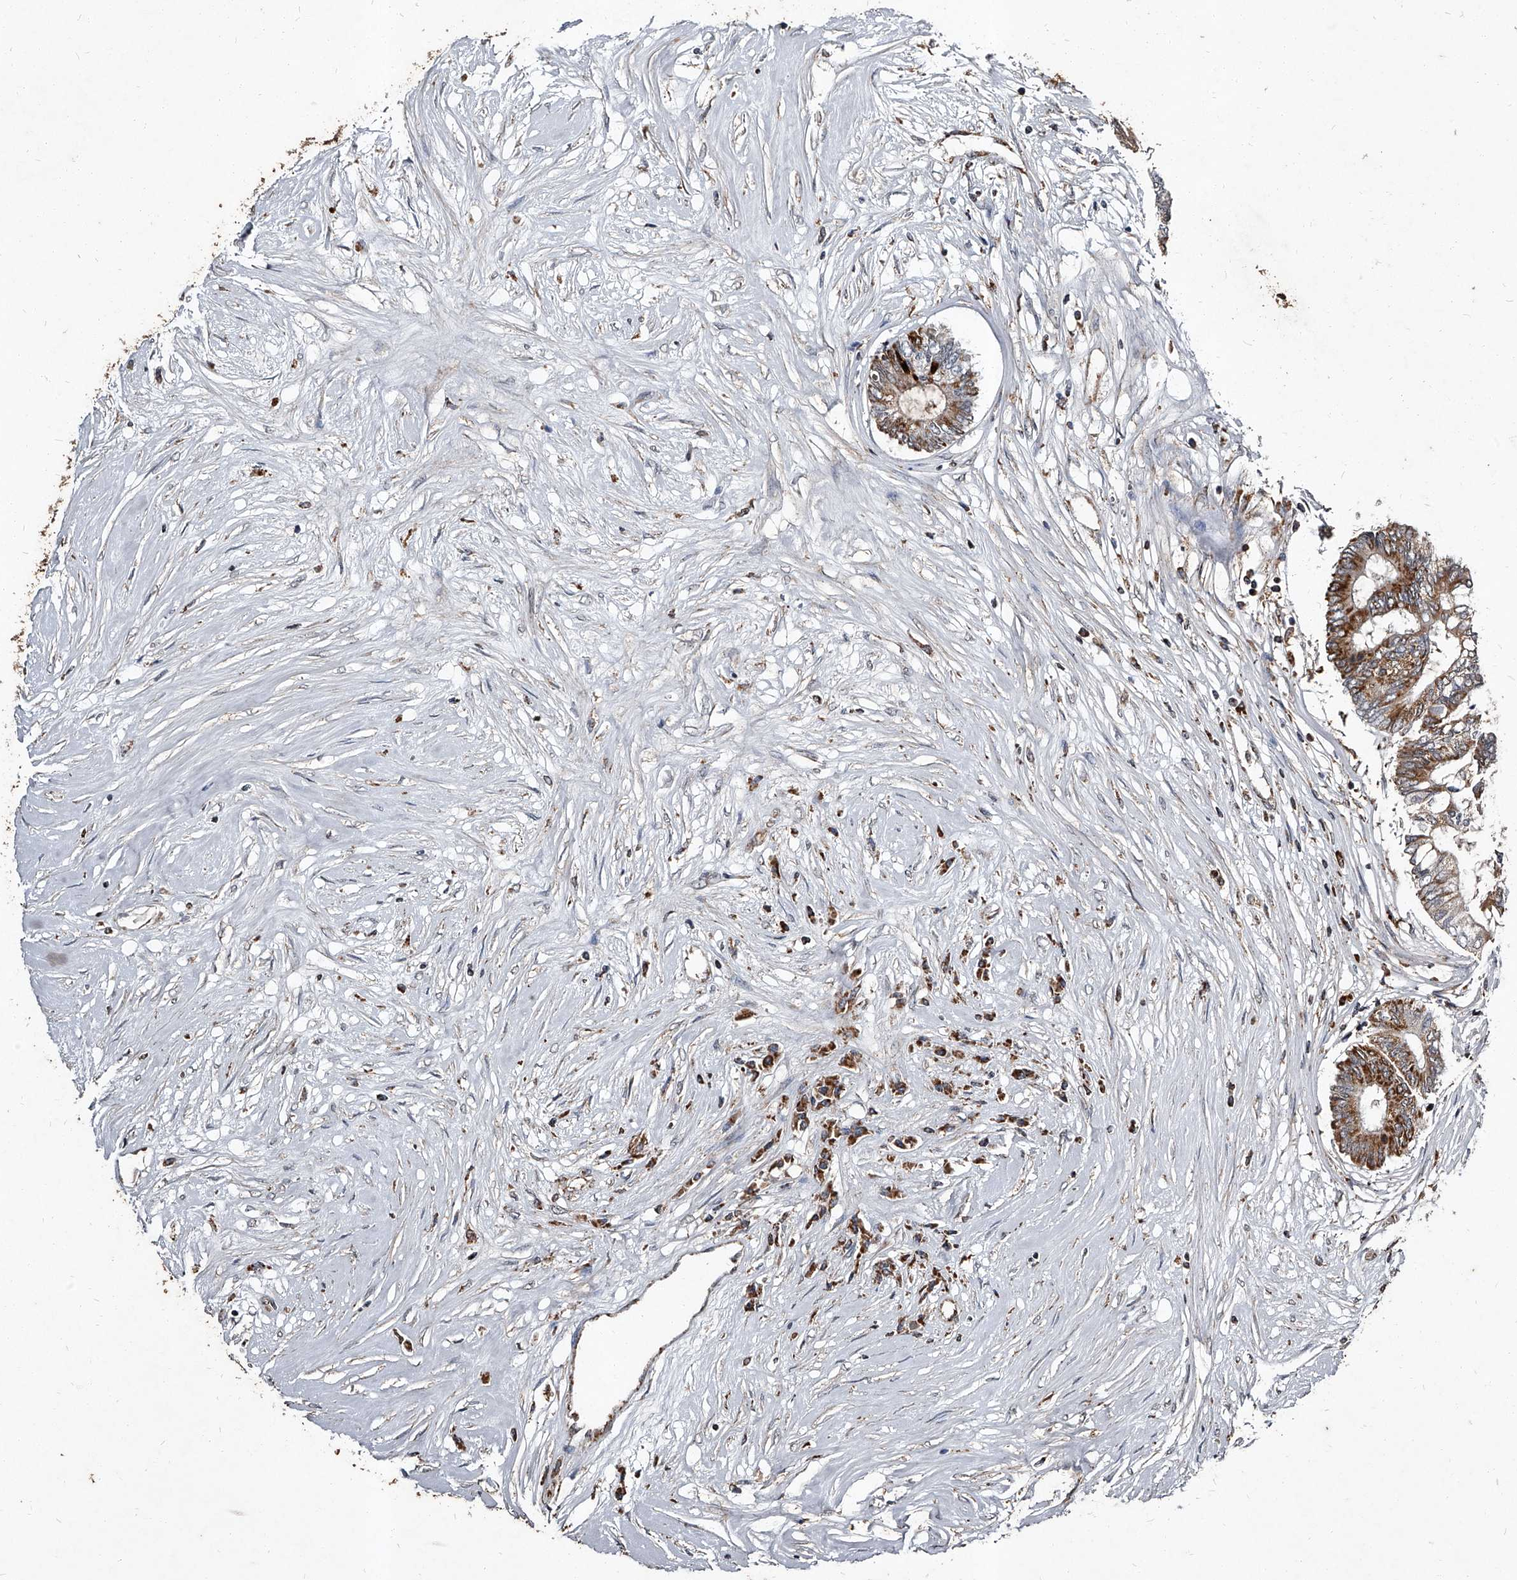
{"staining": {"intensity": "moderate", "quantity": ">75%", "location": "cytoplasmic/membranous"}, "tissue": "colorectal cancer", "cell_type": "Tumor cells", "image_type": "cancer", "snomed": [{"axis": "morphology", "description": "Adenocarcinoma, NOS"}, {"axis": "topography", "description": "Rectum"}], "caption": "High-power microscopy captured an immunohistochemistry (IHC) photomicrograph of colorectal cancer (adenocarcinoma), revealing moderate cytoplasmic/membranous positivity in about >75% of tumor cells.", "gene": "GPR183", "patient": {"sex": "male", "age": 63}}